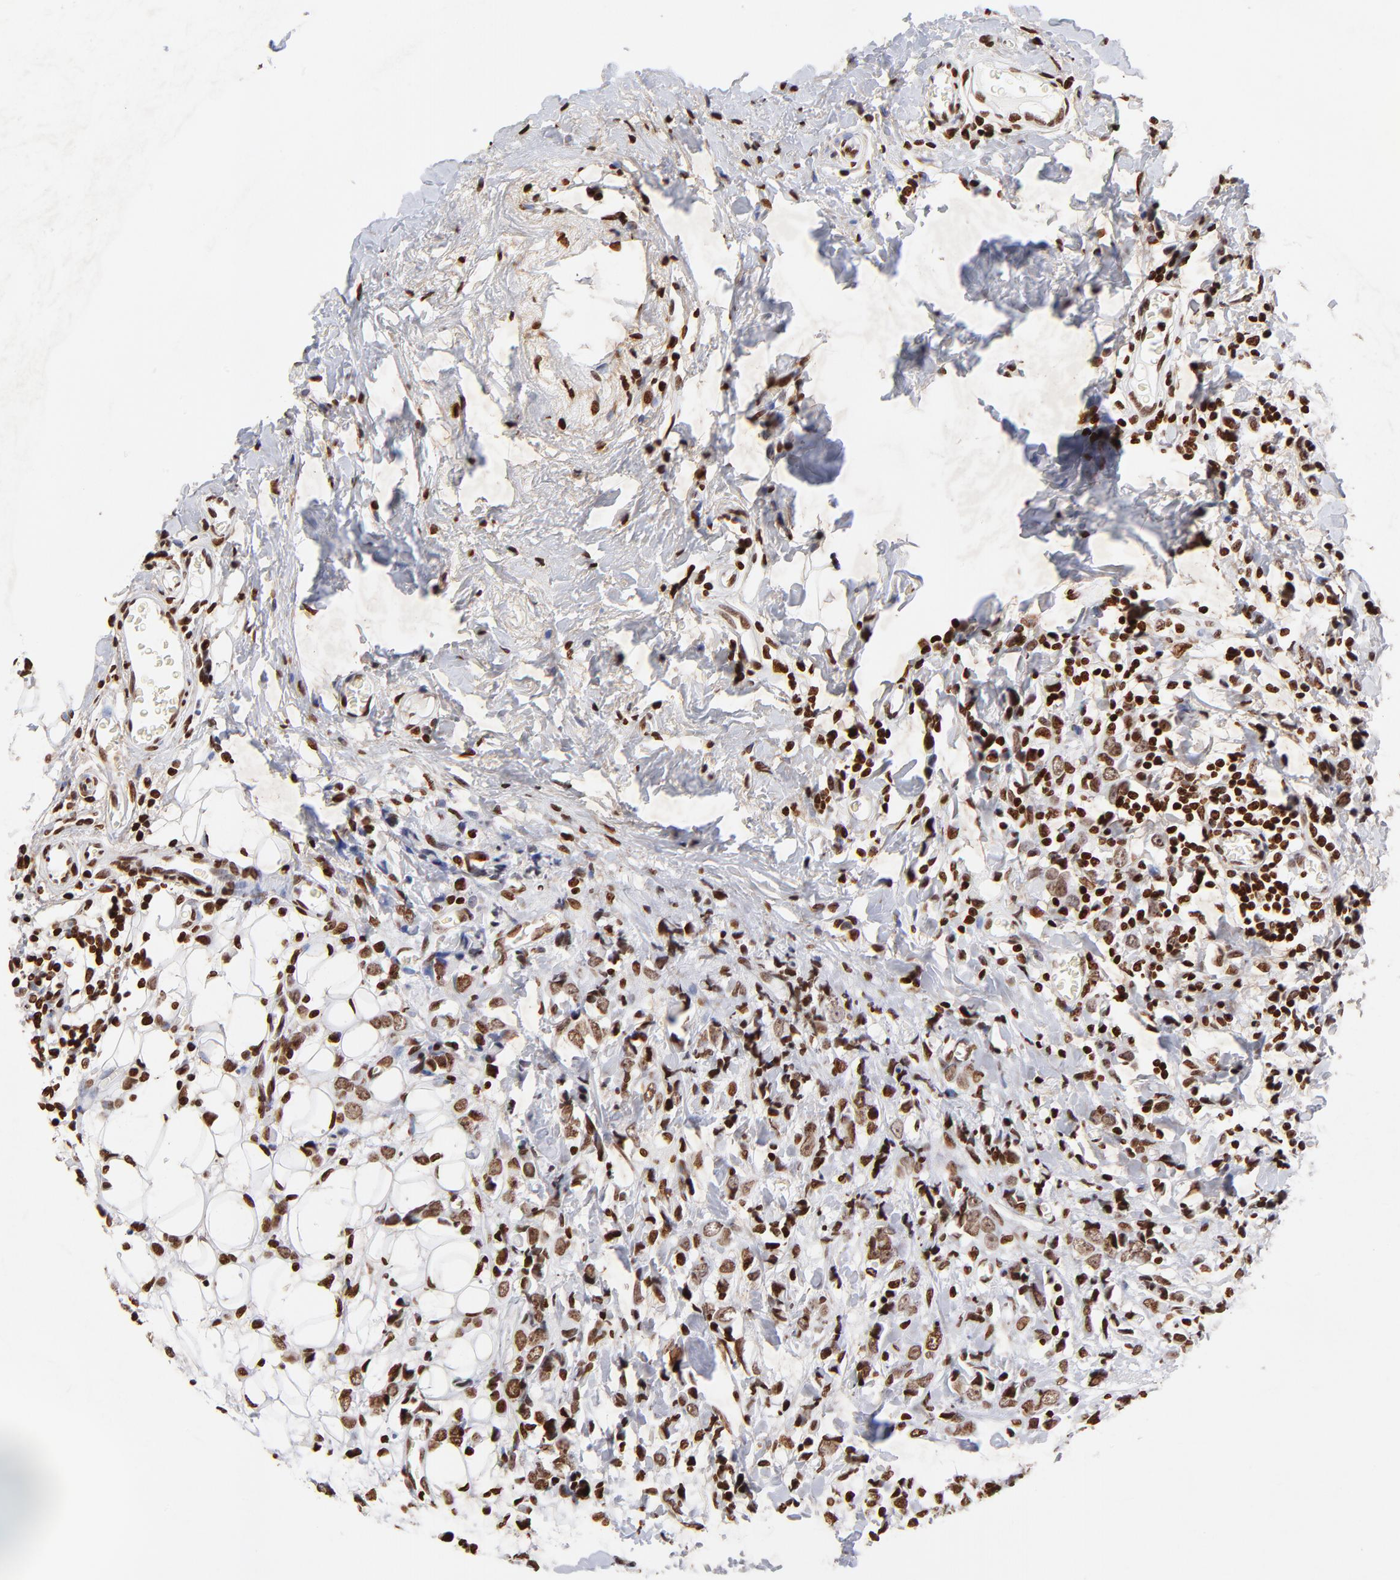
{"staining": {"intensity": "strong", "quantity": ">75%", "location": "nuclear"}, "tissue": "breast cancer", "cell_type": "Tumor cells", "image_type": "cancer", "snomed": [{"axis": "morphology", "description": "Lobular carcinoma"}, {"axis": "topography", "description": "Breast"}], "caption": "IHC histopathology image of human lobular carcinoma (breast) stained for a protein (brown), which shows high levels of strong nuclear expression in approximately >75% of tumor cells.", "gene": "FBH1", "patient": {"sex": "female", "age": 57}}